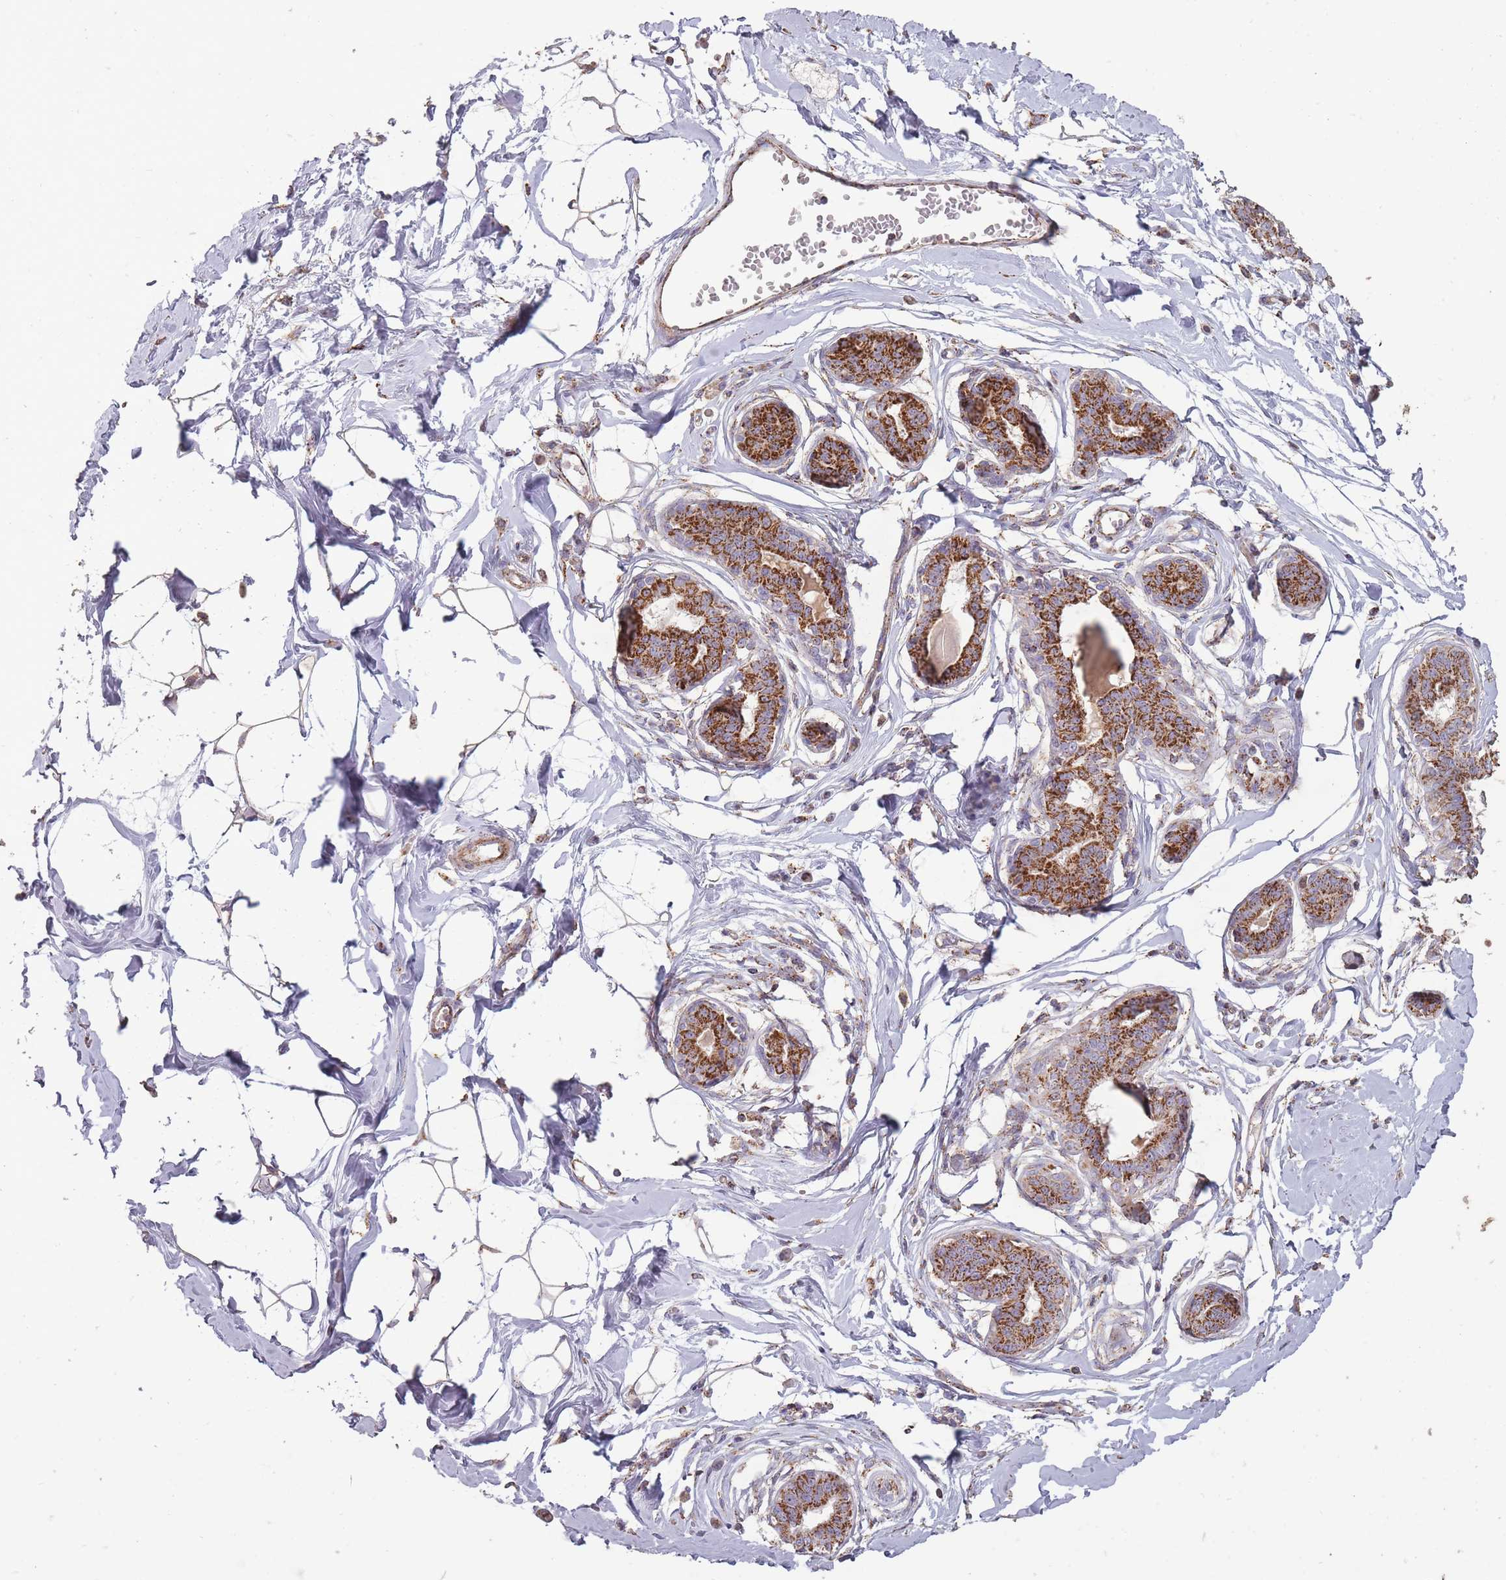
{"staining": {"intensity": "negative", "quantity": "none", "location": "none"}, "tissue": "breast", "cell_type": "Adipocytes", "image_type": "normal", "snomed": [{"axis": "morphology", "description": "Normal tissue, NOS"}, {"axis": "topography", "description": "Breast"}], "caption": "Immunohistochemistry (IHC) image of benign human breast stained for a protein (brown), which displays no expression in adipocytes.", "gene": "CNOT8", "patient": {"sex": "female", "age": 45}}